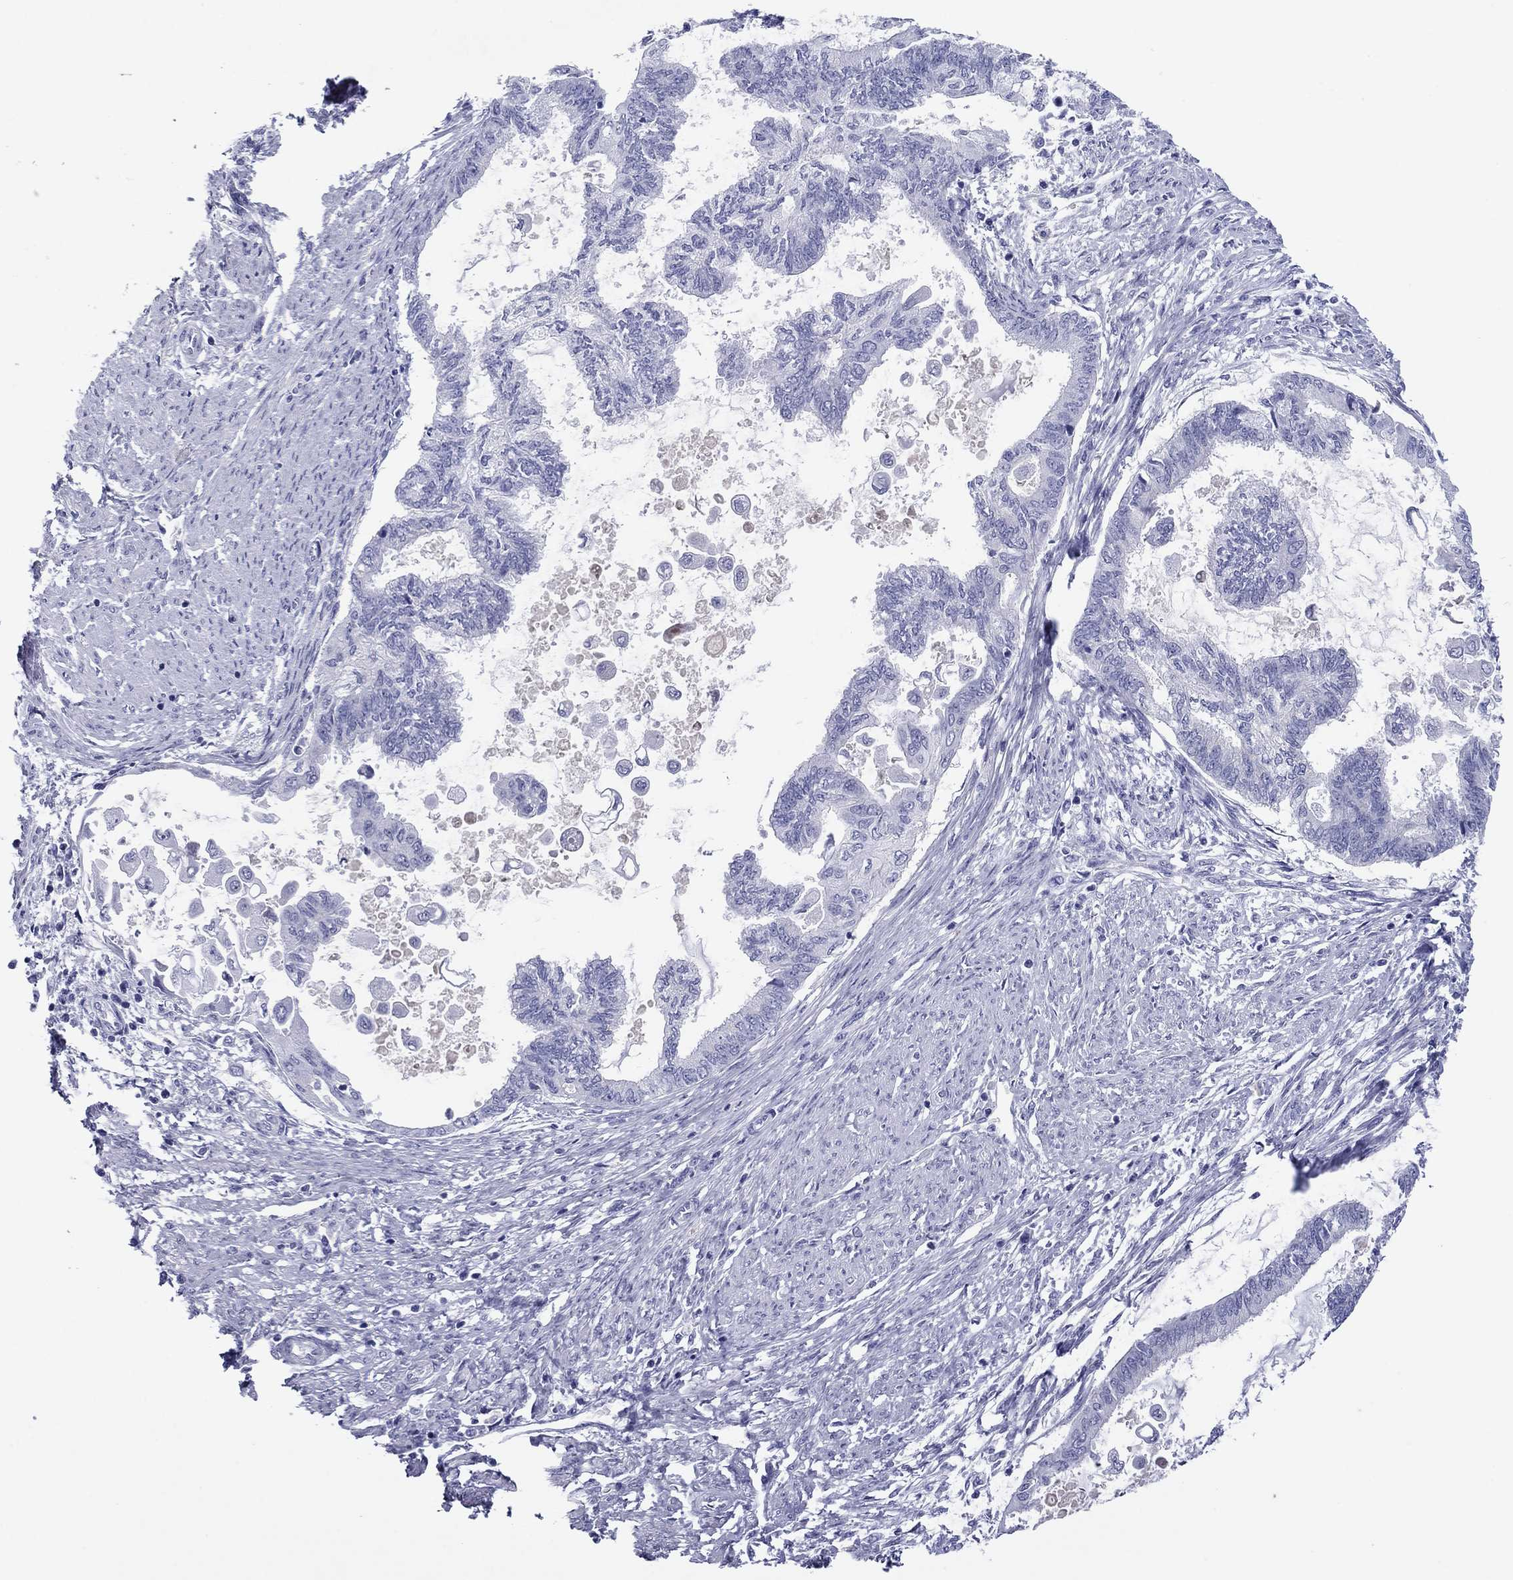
{"staining": {"intensity": "negative", "quantity": "none", "location": "none"}, "tissue": "endometrial cancer", "cell_type": "Tumor cells", "image_type": "cancer", "snomed": [{"axis": "morphology", "description": "Adenocarcinoma, NOS"}, {"axis": "topography", "description": "Endometrium"}], "caption": "Tumor cells show no significant protein positivity in adenocarcinoma (endometrial).", "gene": "TCFL5", "patient": {"sex": "female", "age": 86}}